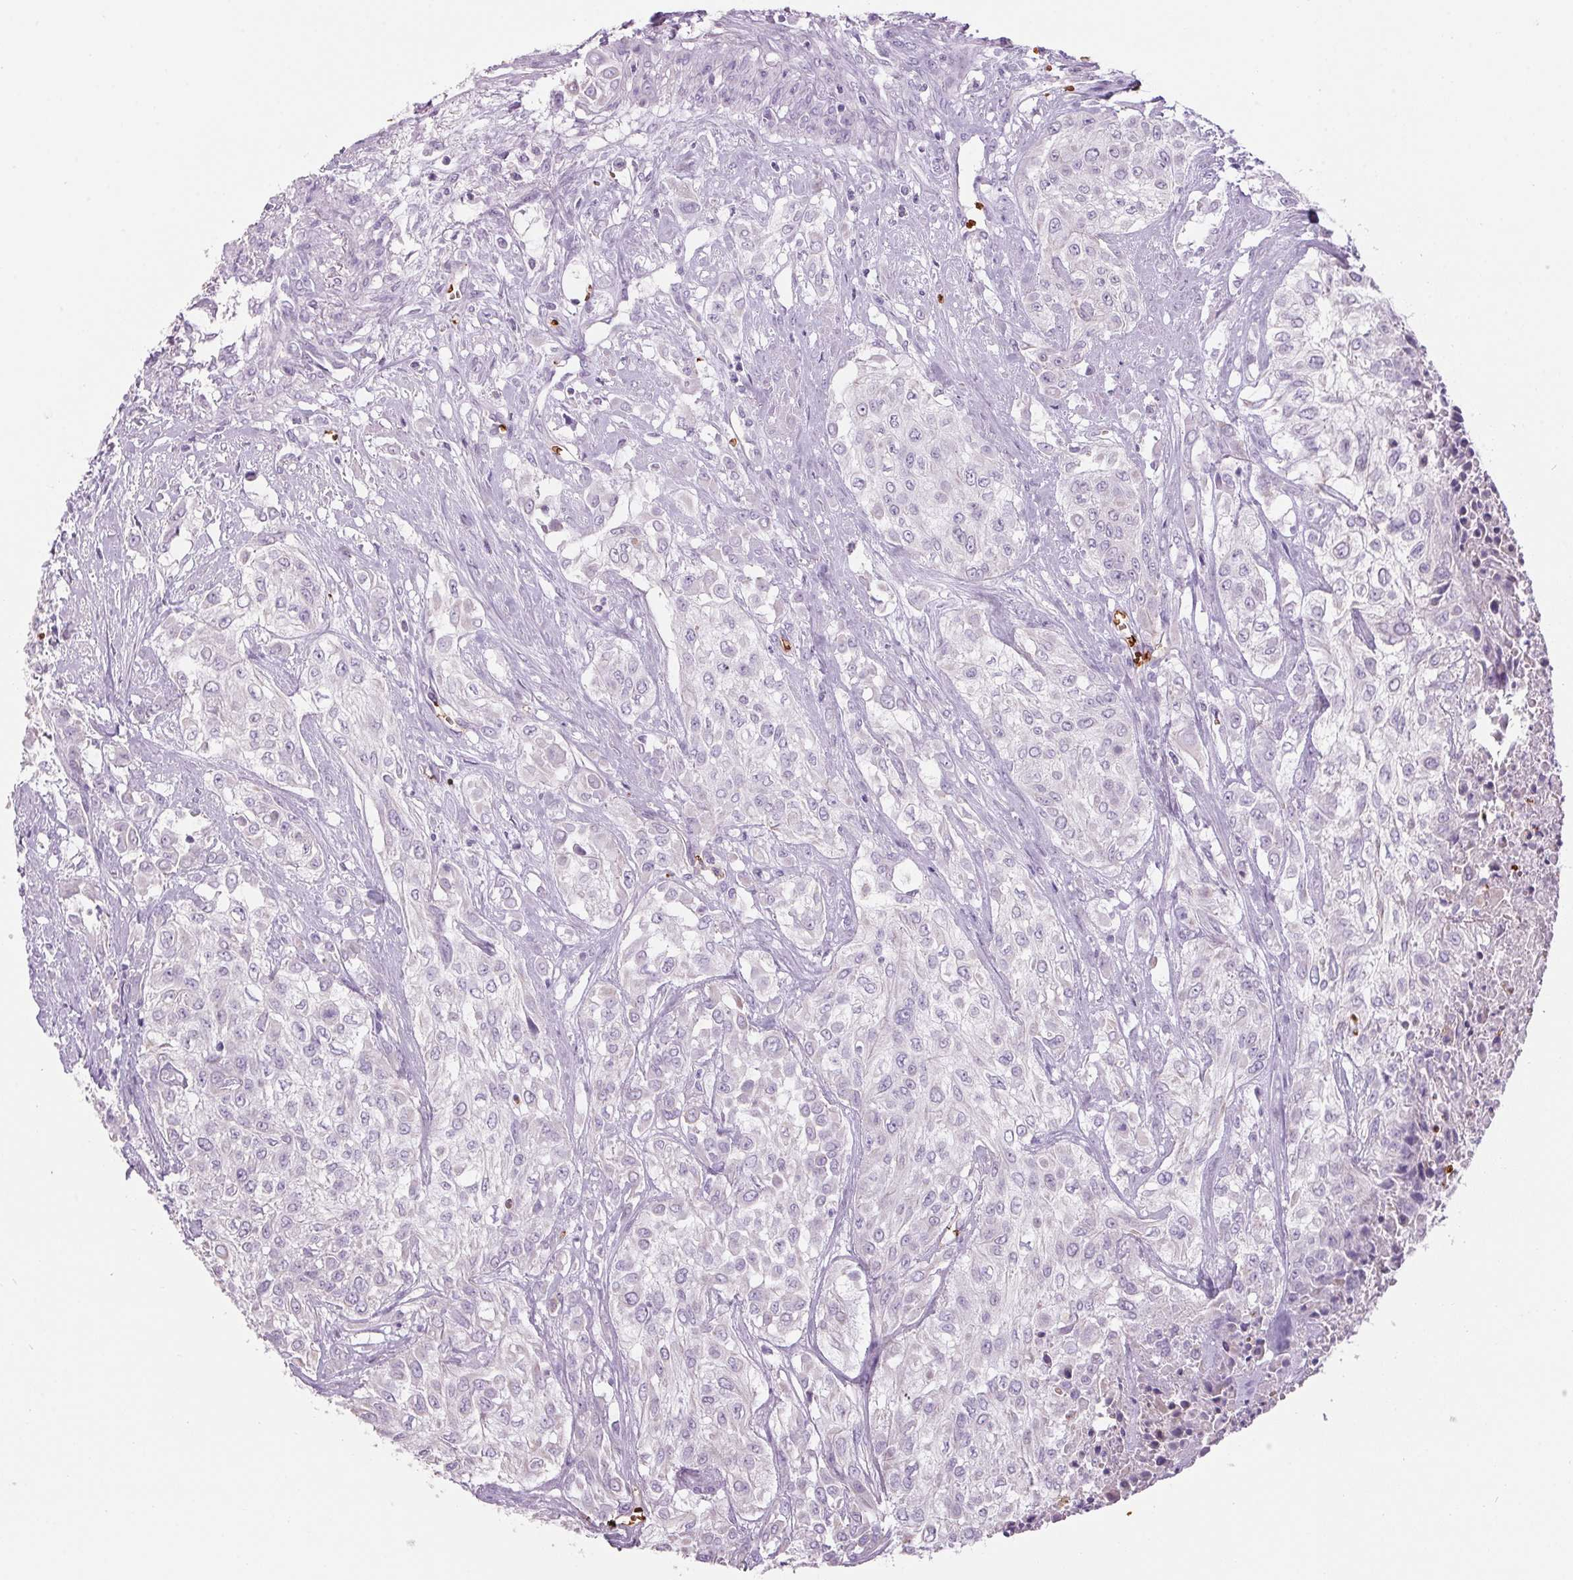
{"staining": {"intensity": "negative", "quantity": "none", "location": "none"}, "tissue": "urothelial cancer", "cell_type": "Tumor cells", "image_type": "cancer", "snomed": [{"axis": "morphology", "description": "Urothelial carcinoma, High grade"}, {"axis": "topography", "description": "Urinary bladder"}], "caption": "Tumor cells show no significant protein staining in urothelial cancer. (DAB IHC visualized using brightfield microscopy, high magnification).", "gene": "HBQ1", "patient": {"sex": "male", "age": 57}}